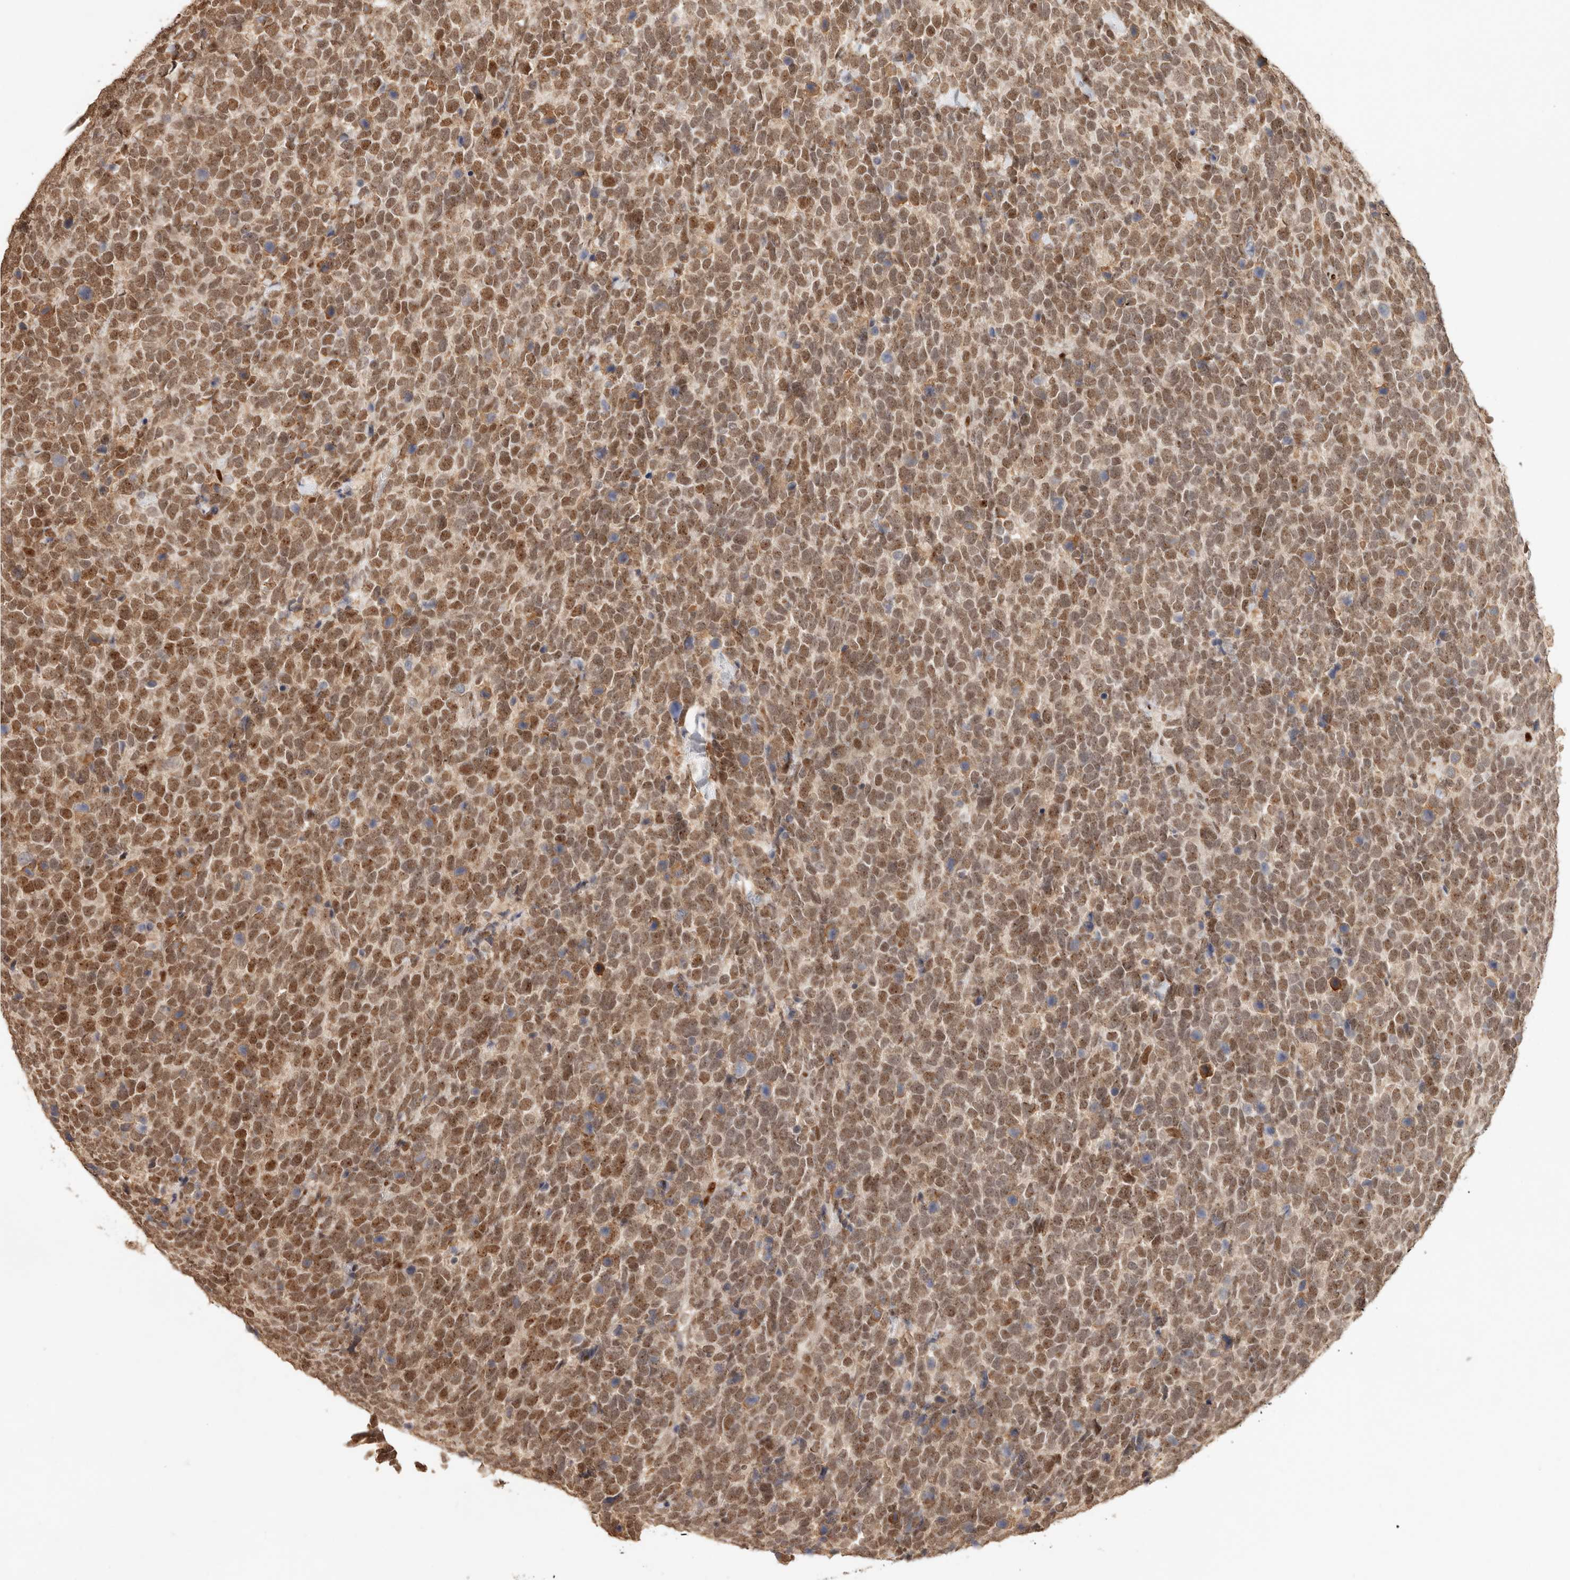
{"staining": {"intensity": "moderate", "quantity": ">75%", "location": "nuclear"}, "tissue": "urothelial cancer", "cell_type": "Tumor cells", "image_type": "cancer", "snomed": [{"axis": "morphology", "description": "Urothelial carcinoma, High grade"}, {"axis": "topography", "description": "Urinary bladder"}], "caption": "High-grade urothelial carcinoma was stained to show a protein in brown. There is medium levels of moderate nuclear positivity in about >75% of tumor cells.", "gene": "NPAS2", "patient": {"sex": "female", "age": 80}}